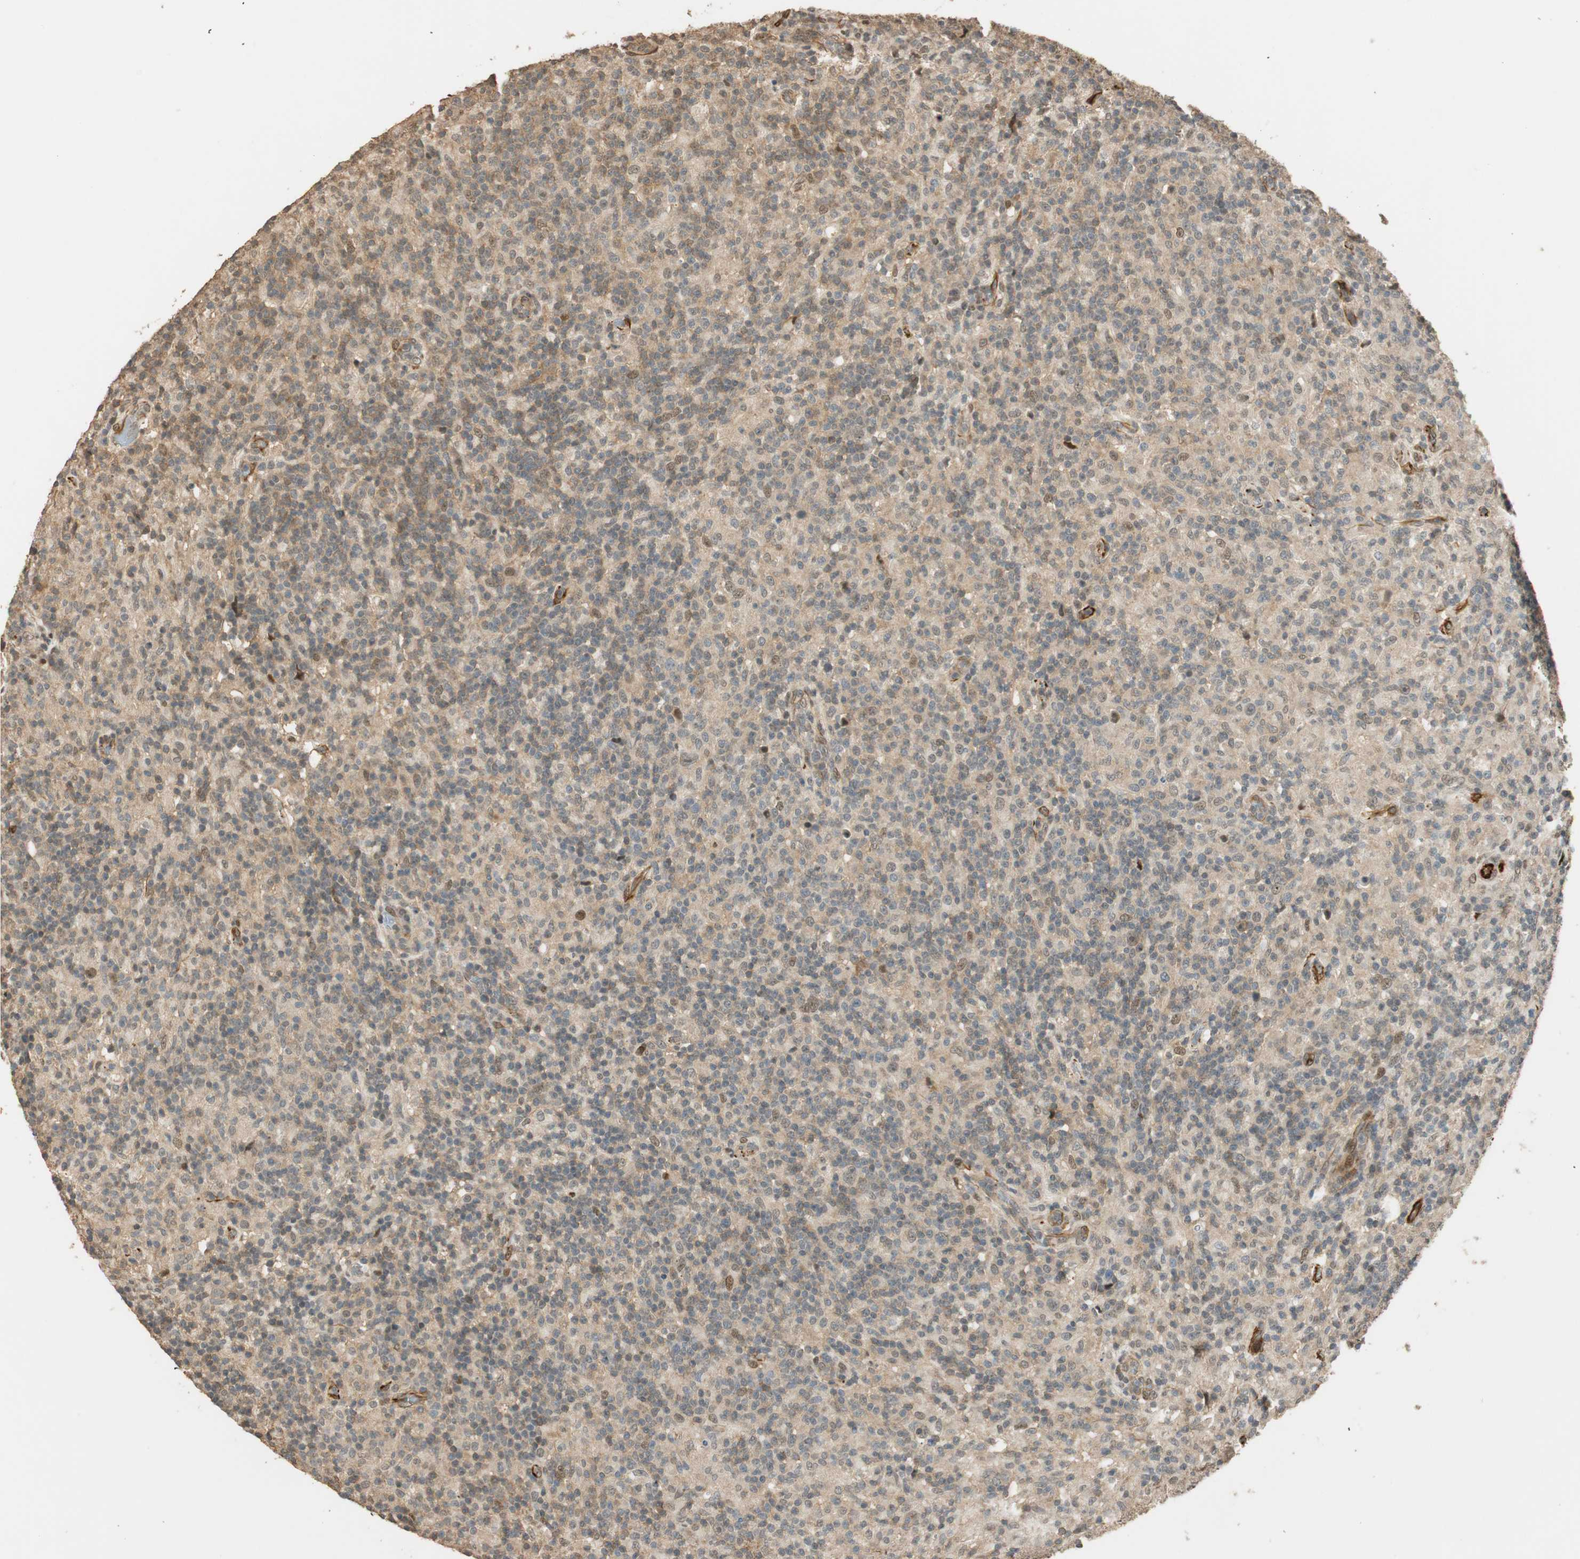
{"staining": {"intensity": "negative", "quantity": "none", "location": "none"}, "tissue": "lymphoma", "cell_type": "Tumor cells", "image_type": "cancer", "snomed": [{"axis": "morphology", "description": "Hodgkin's disease, NOS"}, {"axis": "topography", "description": "Lymph node"}], "caption": "Tumor cells show no significant protein staining in lymphoma.", "gene": "NES", "patient": {"sex": "male", "age": 70}}